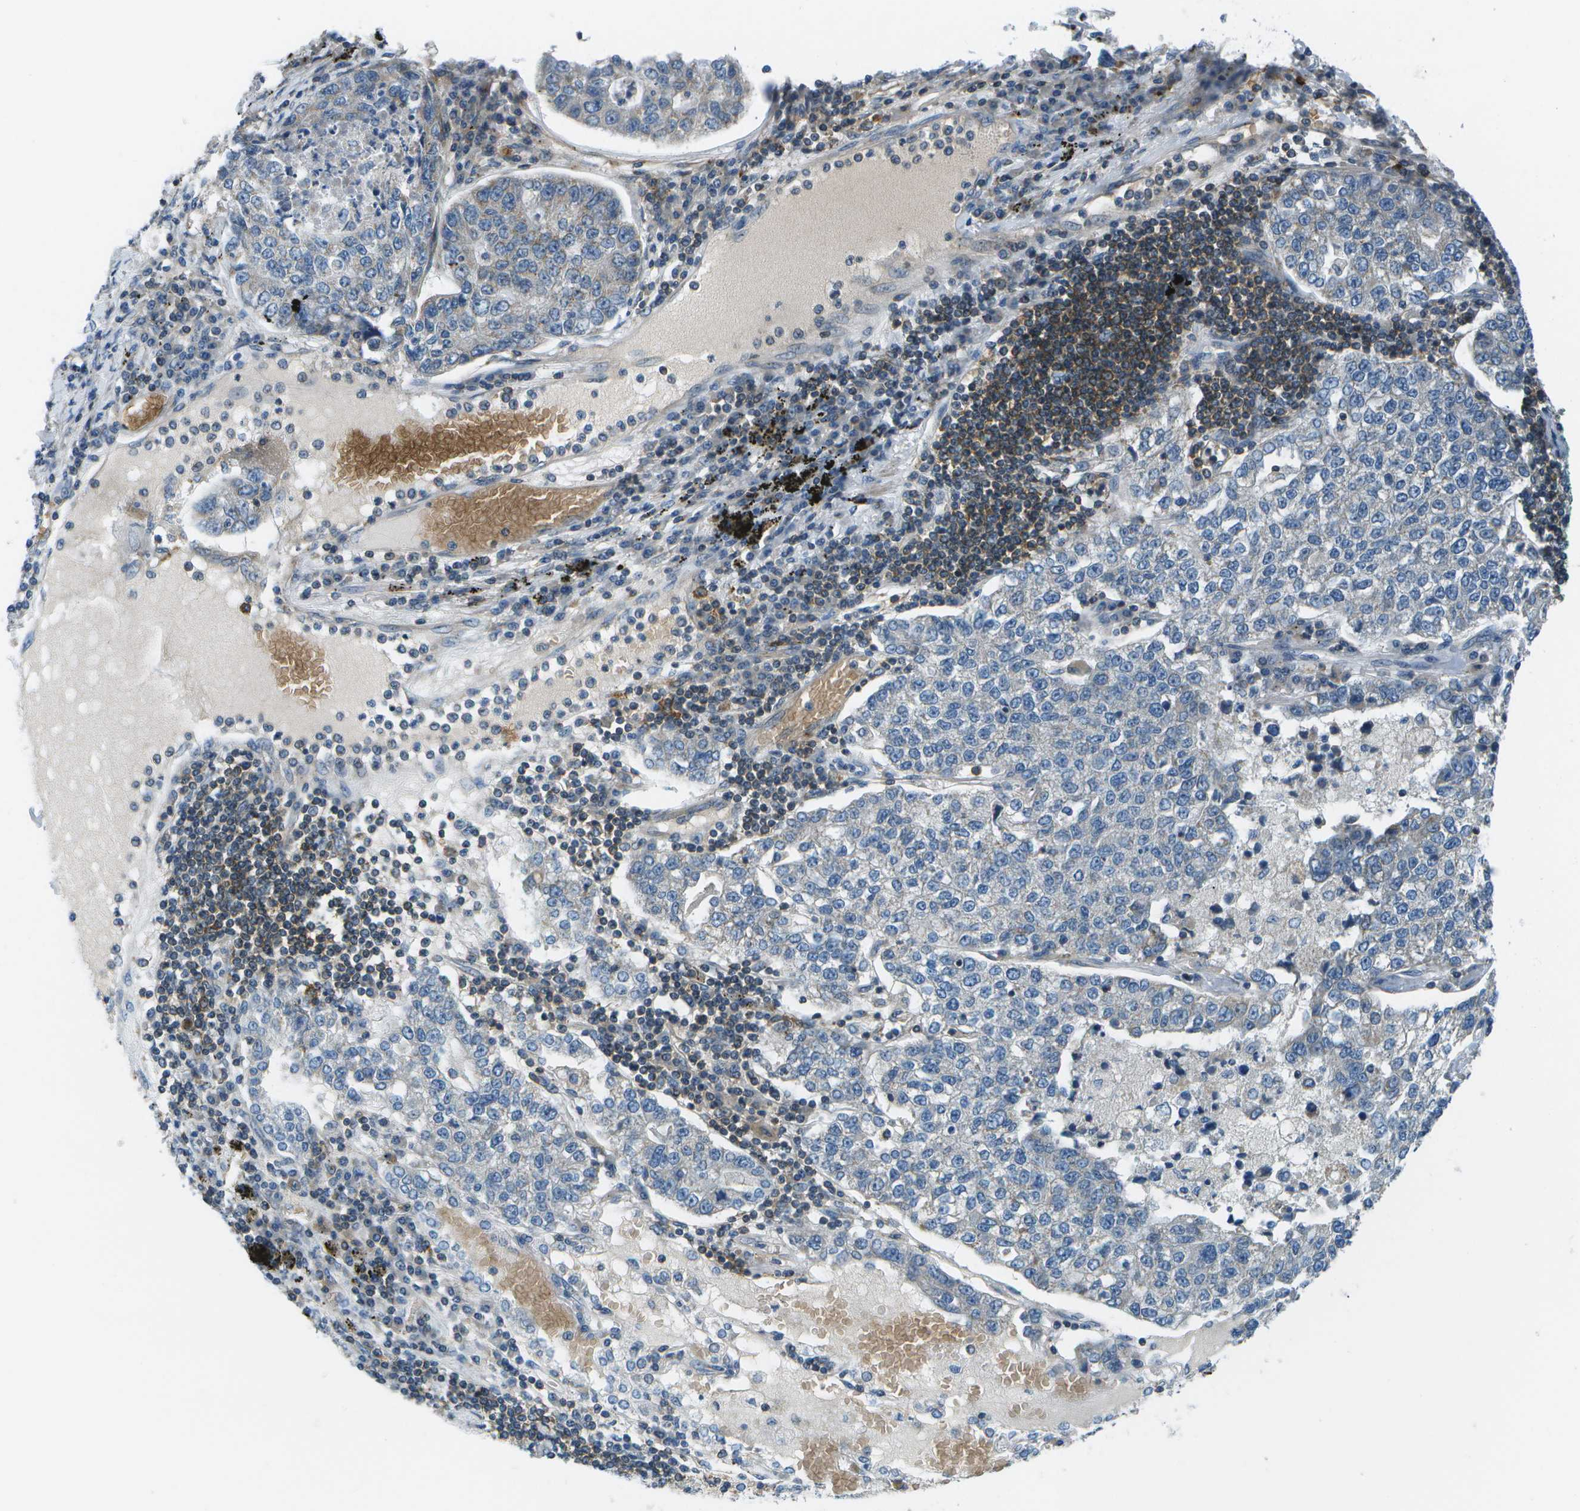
{"staining": {"intensity": "negative", "quantity": "none", "location": "none"}, "tissue": "lung cancer", "cell_type": "Tumor cells", "image_type": "cancer", "snomed": [{"axis": "morphology", "description": "Adenocarcinoma, NOS"}, {"axis": "topography", "description": "Lung"}], "caption": "Immunohistochemical staining of adenocarcinoma (lung) displays no significant staining in tumor cells.", "gene": "CTIF", "patient": {"sex": "male", "age": 49}}